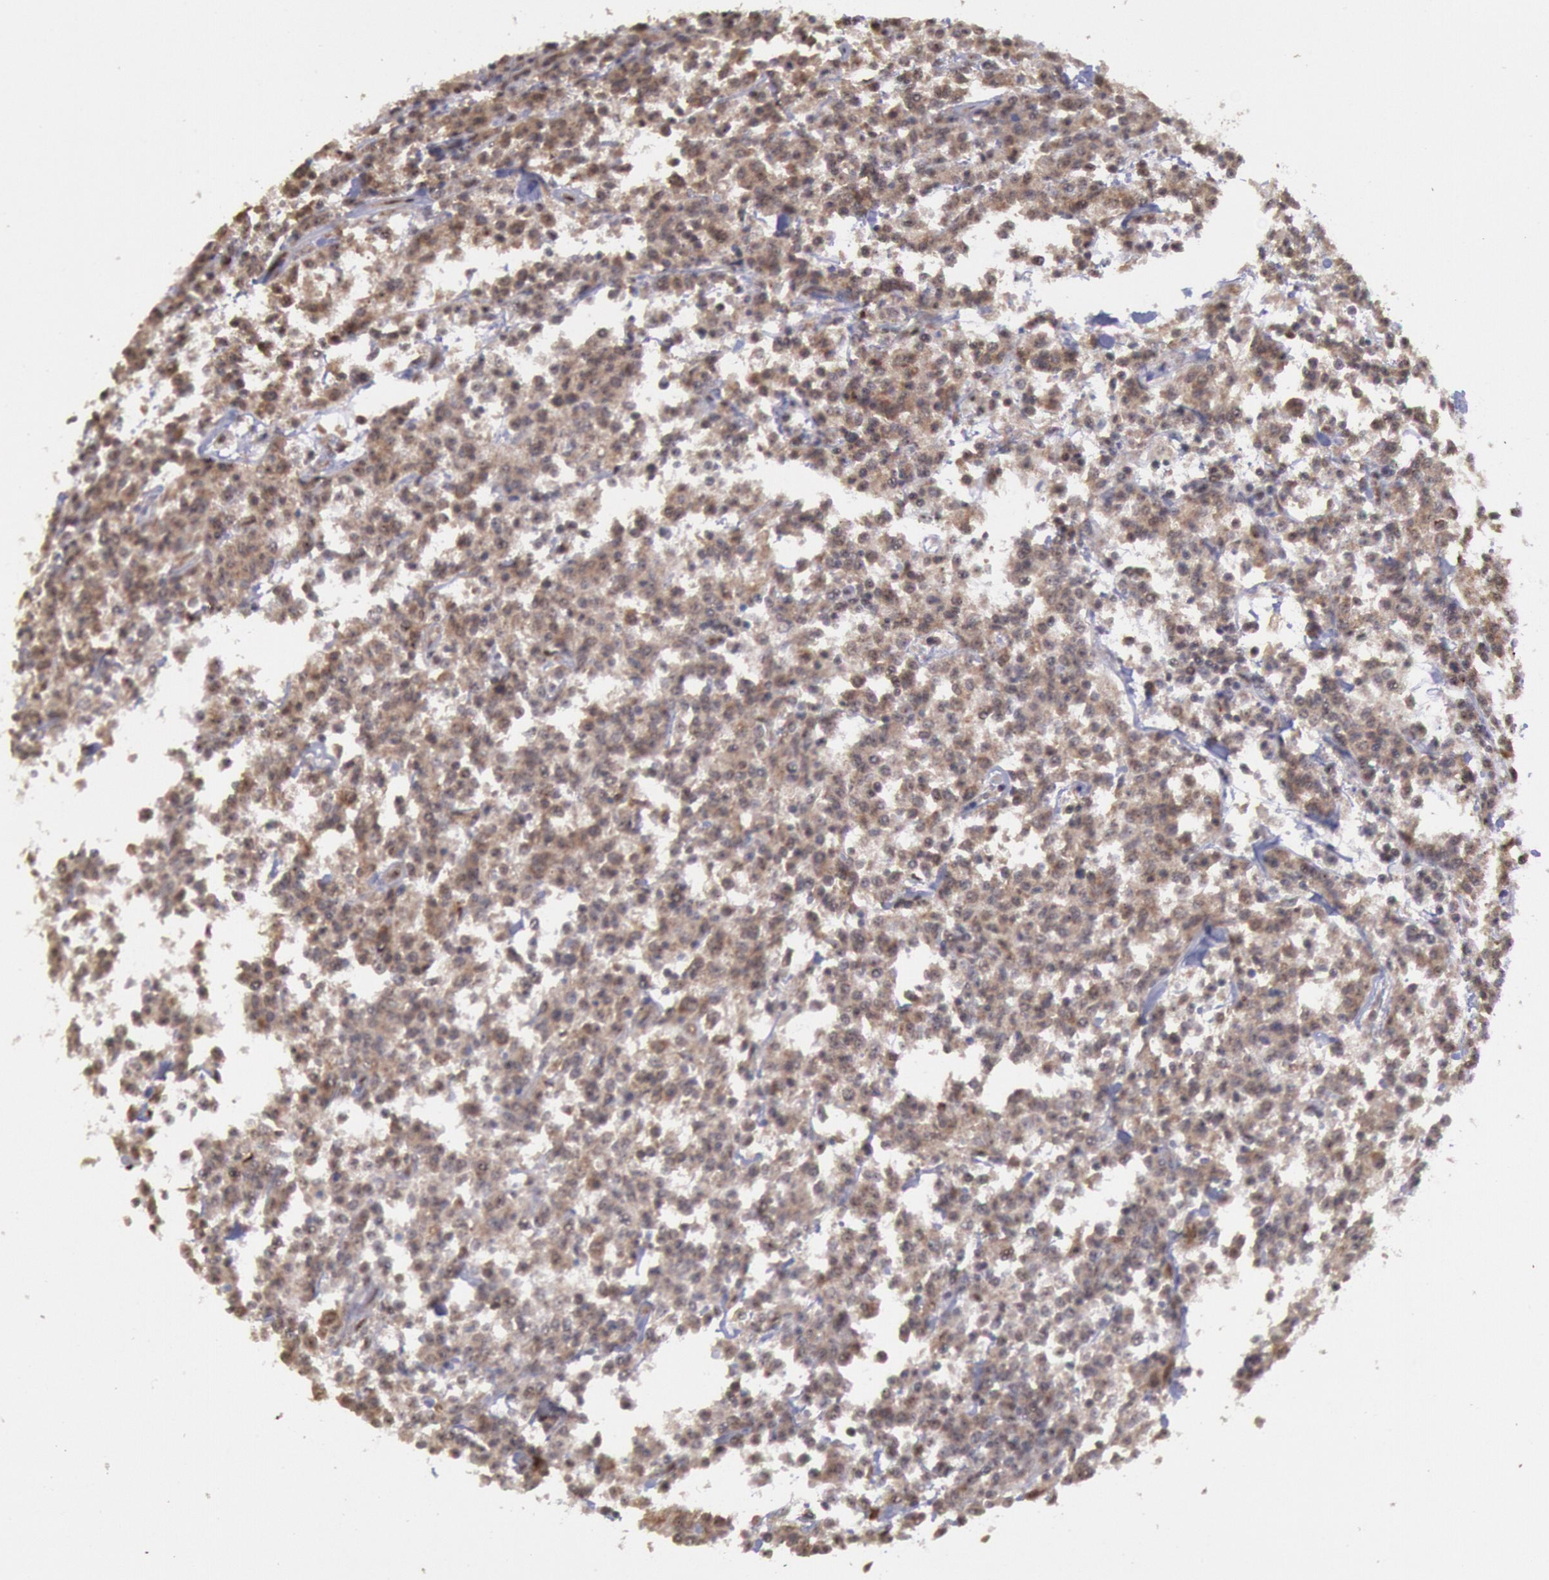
{"staining": {"intensity": "weak", "quantity": "25%-75%", "location": "cytoplasmic/membranous"}, "tissue": "lymphoma", "cell_type": "Tumor cells", "image_type": "cancer", "snomed": [{"axis": "morphology", "description": "Malignant lymphoma, non-Hodgkin's type, Low grade"}, {"axis": "topography", "description": "Small intestine"}], "caption": "Approximately 25%-75% of tumor cells in human low-grade malignant lymphoma, non-Hodgkin's type display weak cytoplasmic/membranous protein staining as visualized by brown immunohistochemical staining.", "gene": "STX17", "patient": {"sex": "female", "age": 59}}